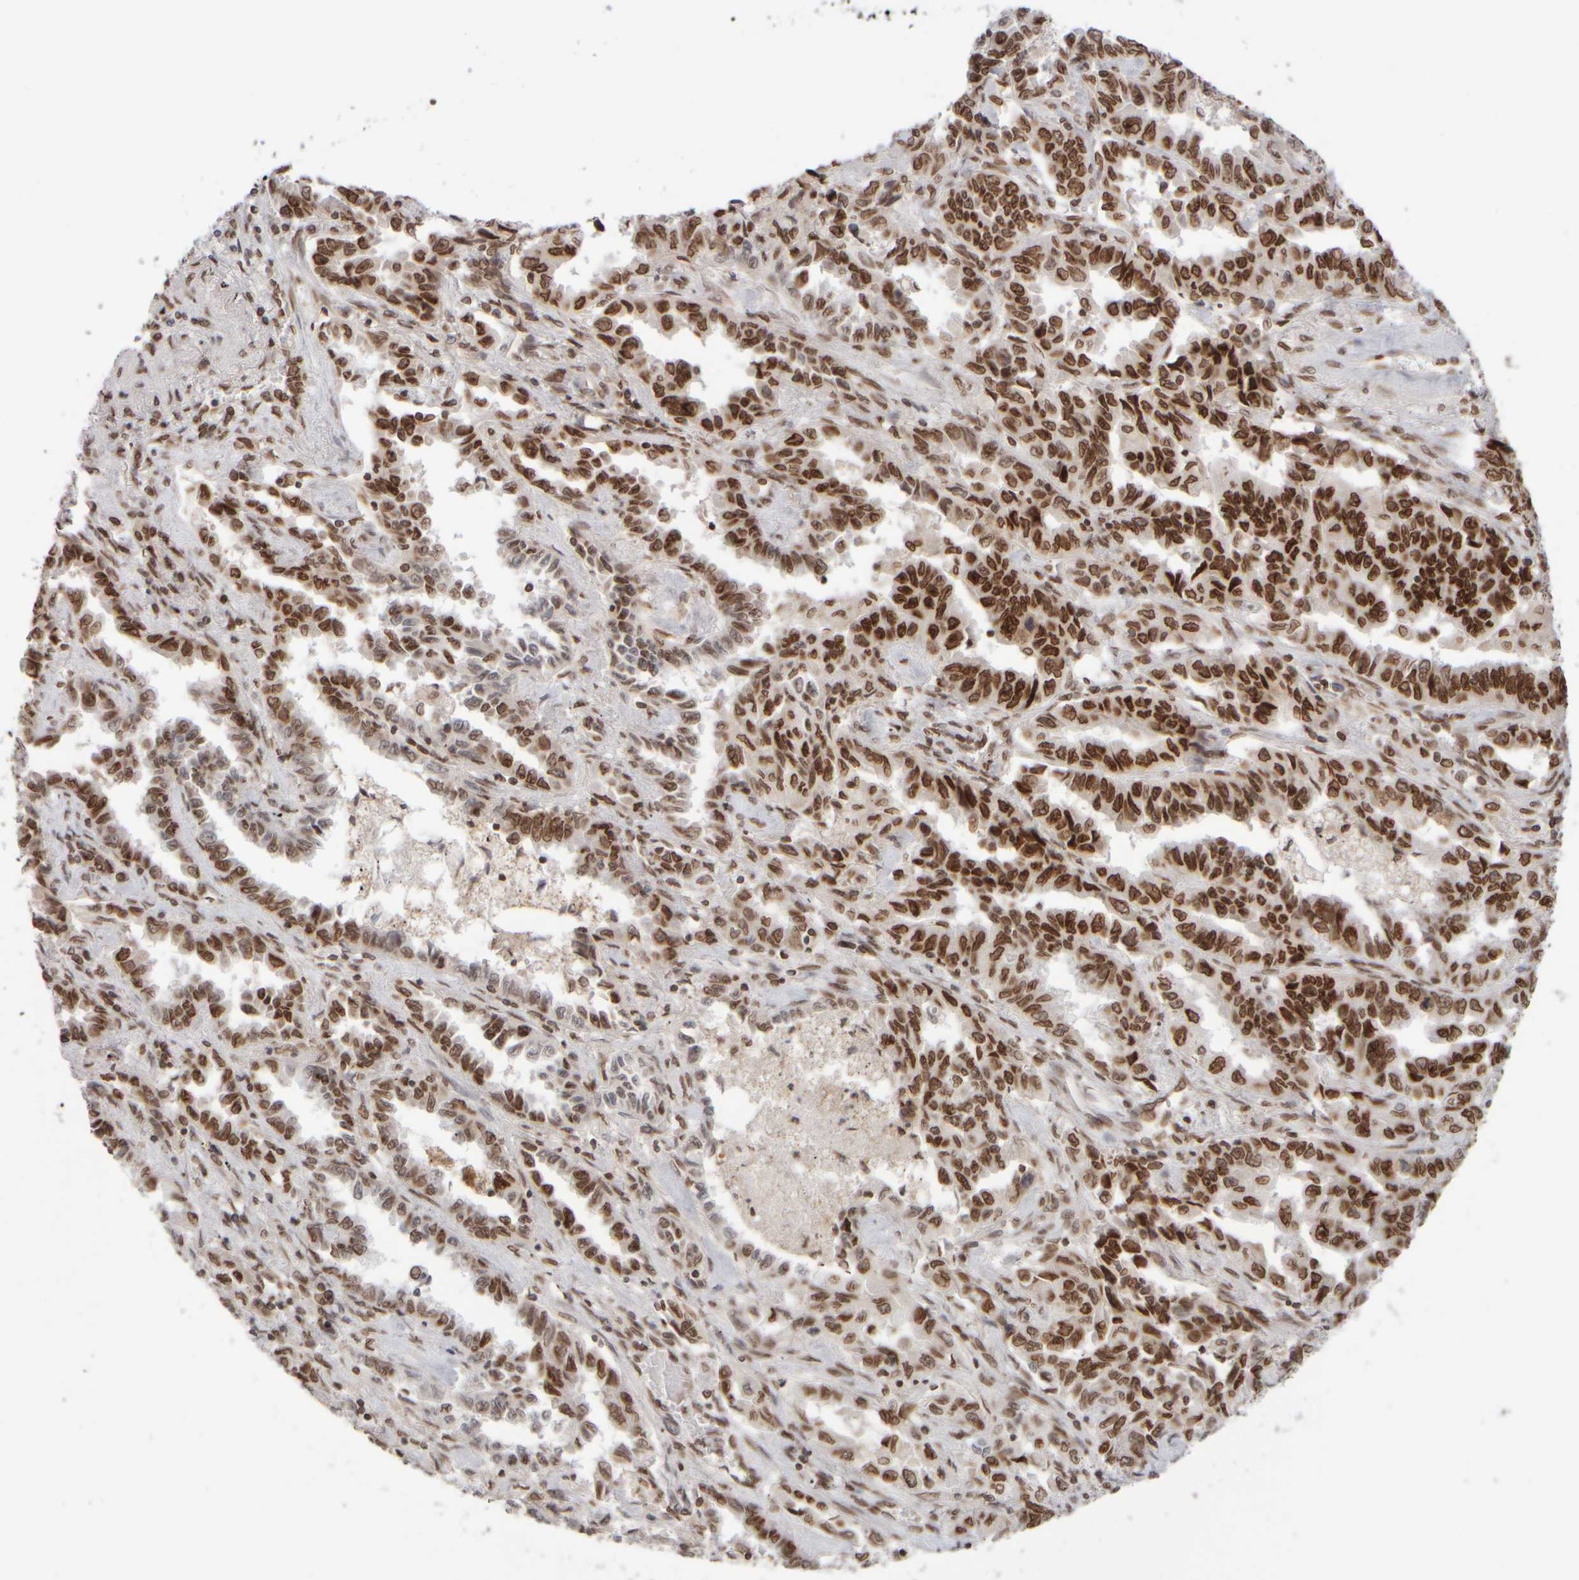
{"staining": {"intensity": "strong", "quantity": ">75%", "location": "nuclear"}, "tissue": "lung cancer", "cell_type": "Tumor cells", "image_type": "cancer", "snomed": [{"axis": "morphology", "description": "Adenocarcinoma, NOS"}, {"axis": "topography", "description": "Lung"}], "caption": "Immunohistochemistry image of neoplastic tissue: human lung cancer (adenocarcinoma) stained using immunohistochemistry (IHC) demonstrates high levels of strong protein expression localized specifically in the nuclear of tumor cells, appearing as a nuclear brown color.", "gene": "ZC3HC1", "patient": {"sex": "female", "age": 51}}